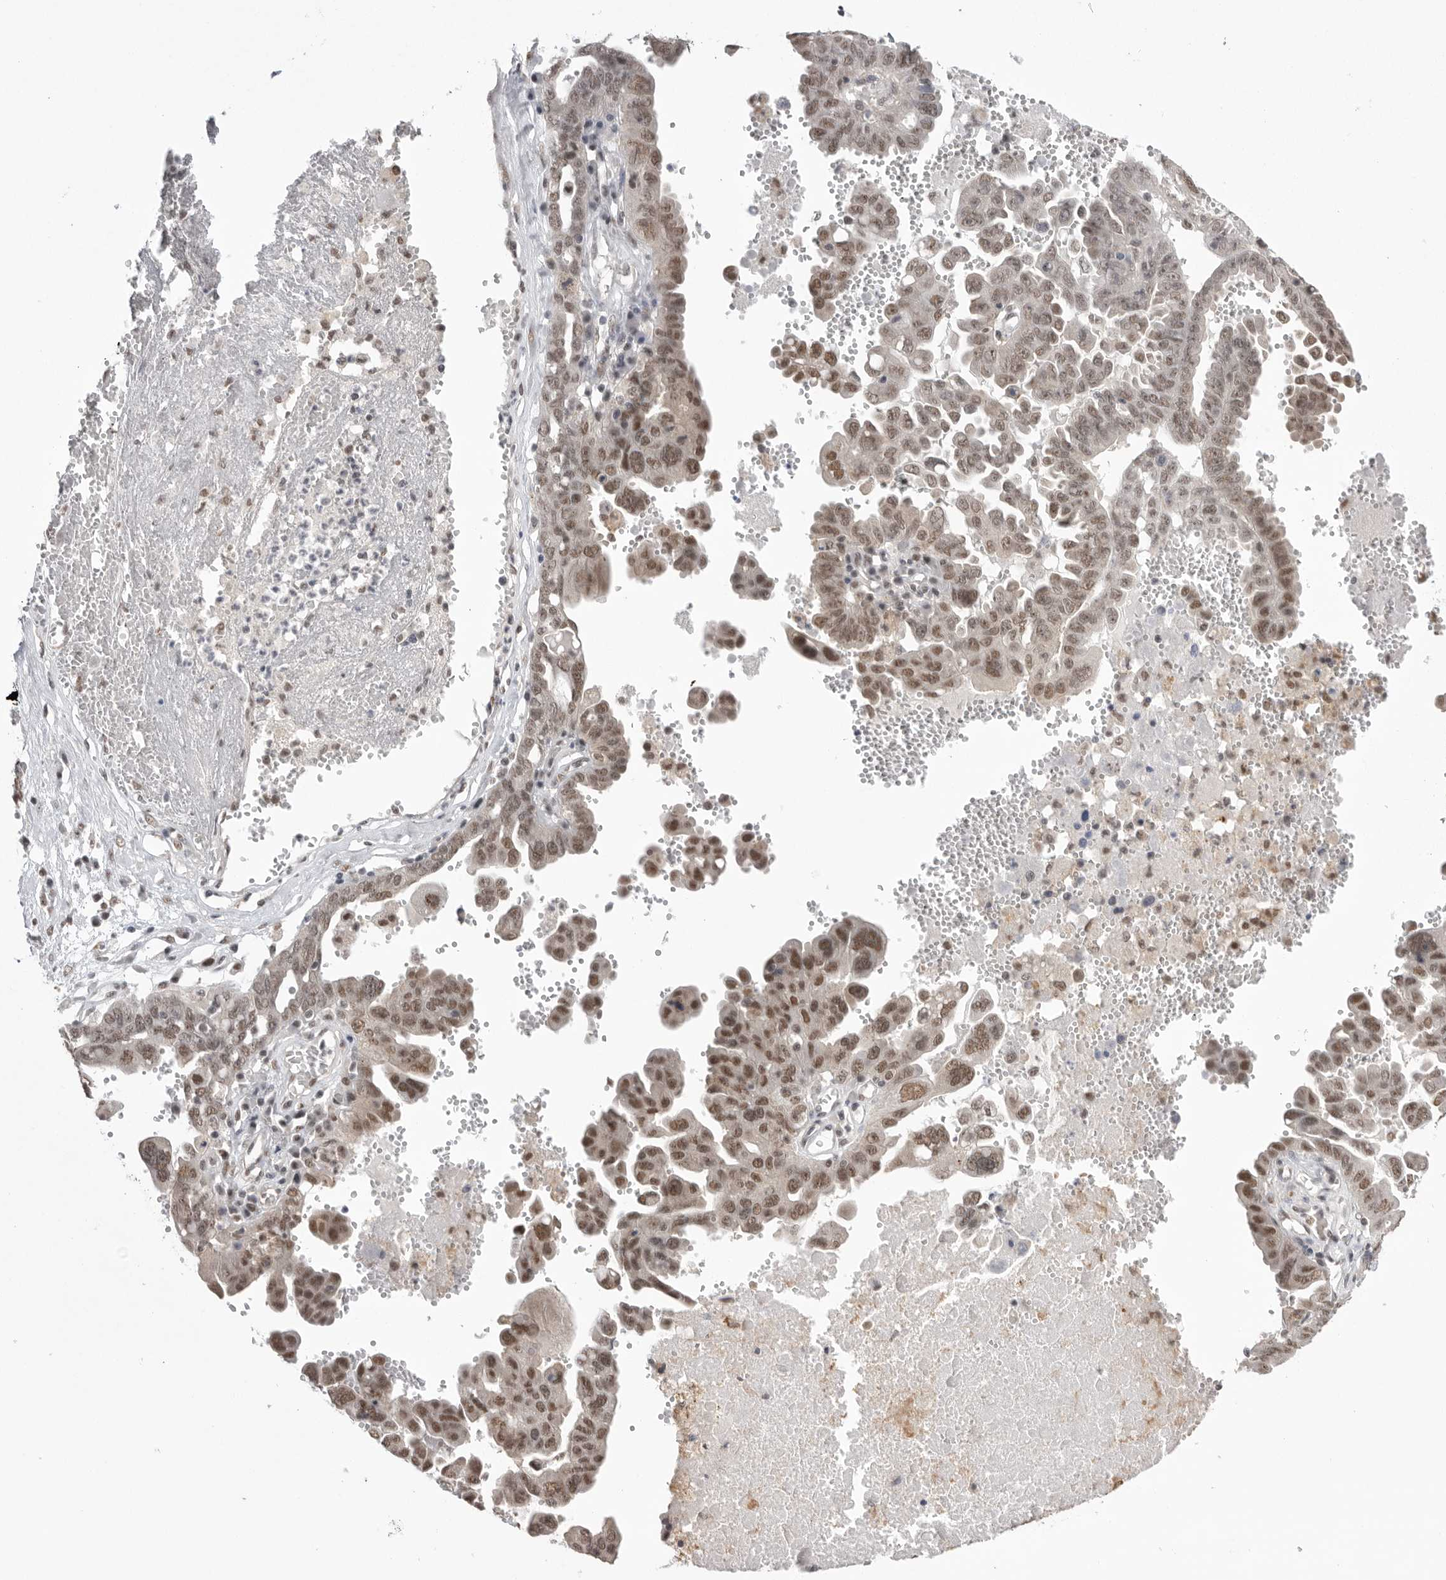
{"staining": {"intensity": "moderate", "quantity": "25%-75%", "location": "nuclear"}, "tissue": "ovarian cancer", "cell_type": "Tumor cells", "image_type": "cancer", "snomed": [{"axis": "morphology", "description": "Carcinoma, endometroid"}, {"axis": "topography", "description": "Ovary"}], "caption": "IHC (DAB (3,3'-diaminobenzidine)) staining of ovarian cancer (endometroid carcinoma) shows moderate nuclear protein expression in approximately 25%-75% of tumor cells.", "gene": "BCLAF3", "patient": {"sex": "female", "age": 62}}